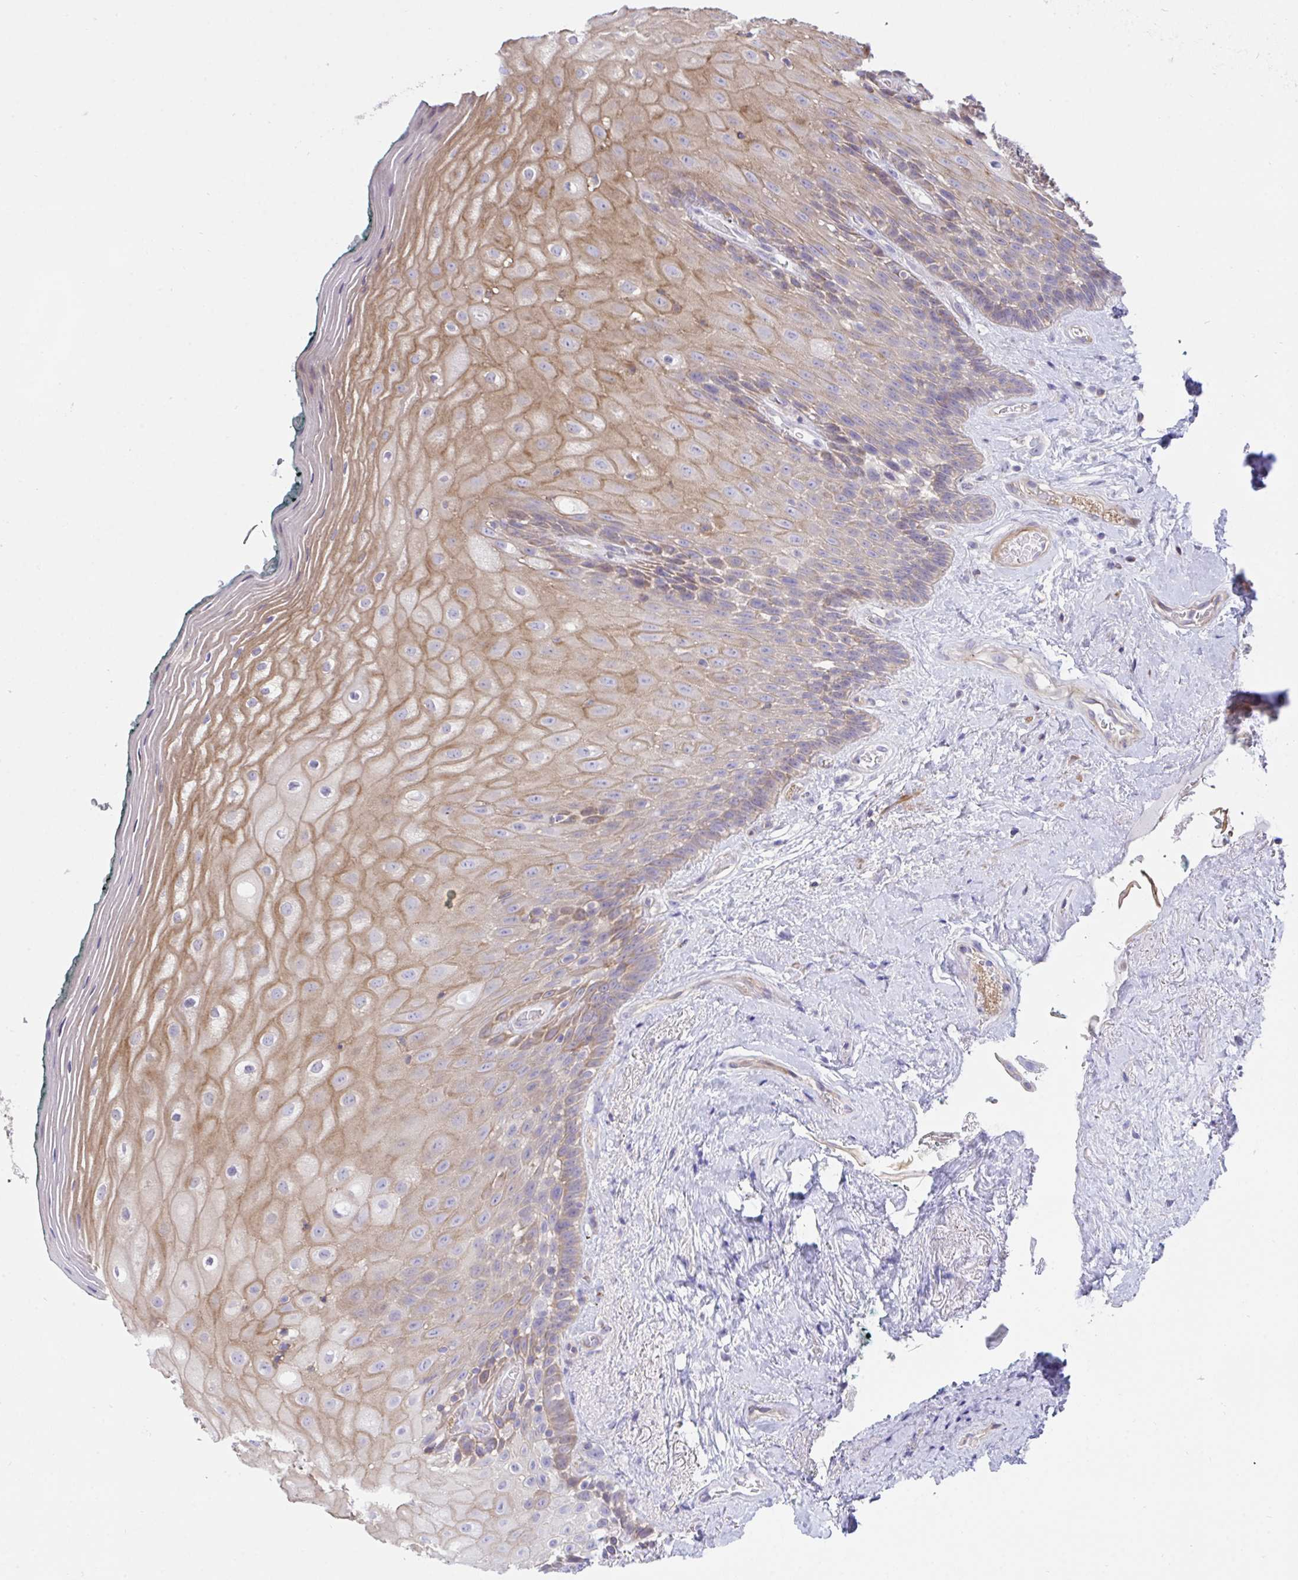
{"staining": {"intensity": "moderate", "quantity": "25%-75%", "location": "cytoplasmic/membranous"}, "tissue": "oral mucosa", "cell_type": "Squamous epithelial cells", "image_type": "normal", "snomed": [{"axis": "morphology", "description": "Normal tissue, NOS"}, {"axis": "morphology", "description": "Squamous cell carcinoma, NOS"}, {"axis": "topography", "description": "Oral tissue"}, {"axis": "topography", "description": "Head-Neck"}], "caption": "The micrograph demonstrates a brown stain indicating the presence of a protein in the cytoplasmic/membranous of squamous epithelial cells in oral mucosa. The staining is performed using DAB (3,3'-diaminobenzidine) brown chromogen to label protein expression. The nuclei are counter-stained blue using hematoxylin.", "gene": "PPIH", "patient": {"sex": "male", "age": 64}}